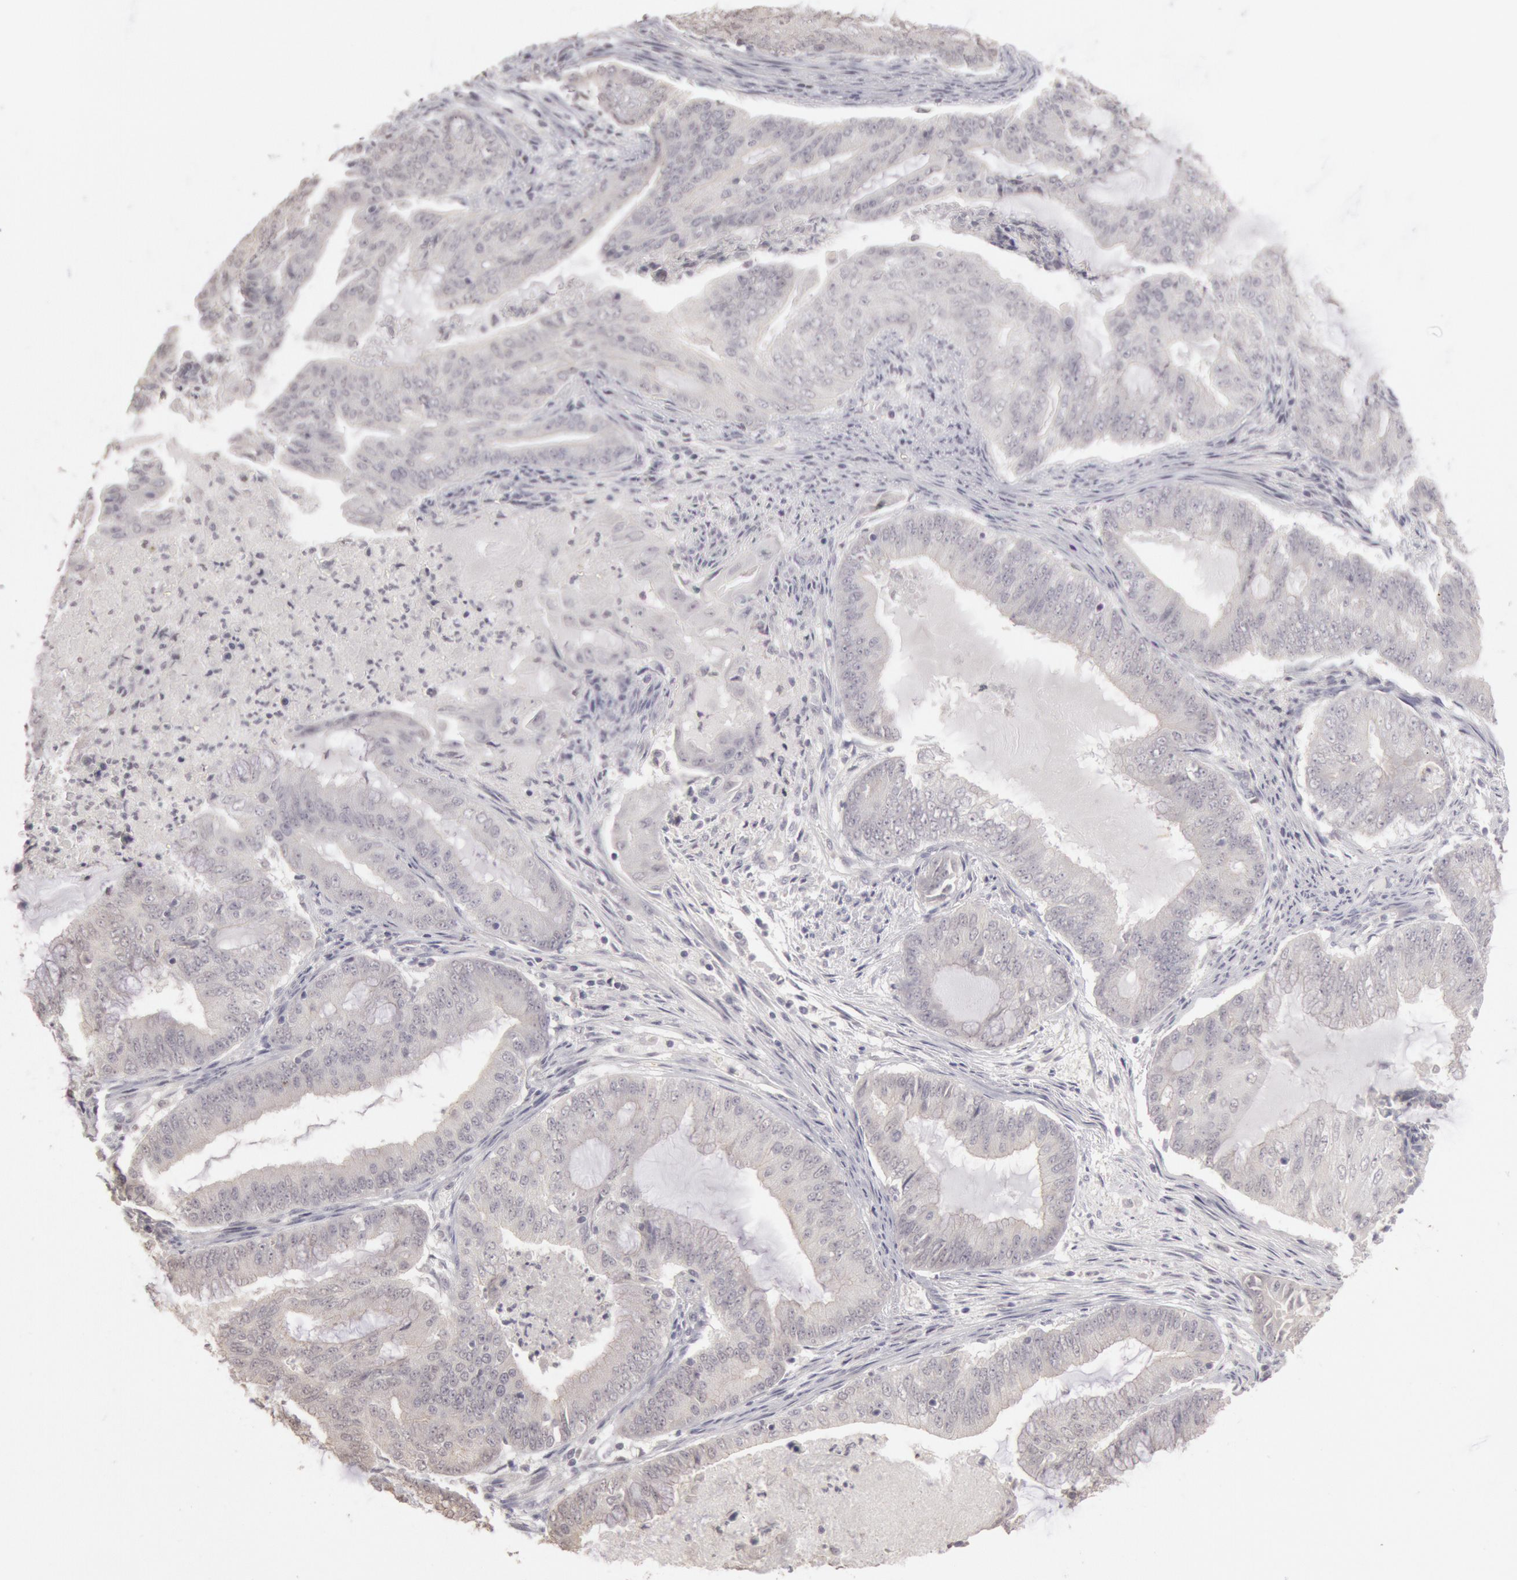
{"staining": {"intensity": "negative", "quantity": "none", "location": "none"}, "tissue": "endometrial cancer", "cell_type": "Tumor cells", "image_type": "cancer", "snomed": [{"axis": "morphology", "description": "Adenocarcinoma, NOS"}, {"axis": "topography", "description": "Endometrium"}], "caption": "The histopathology image reveals no significant staining in tumor cells of endometrial adenocarcinoma.", "gene": "RIMBP3C", "patient": {"sex": "female", "age": 63}}